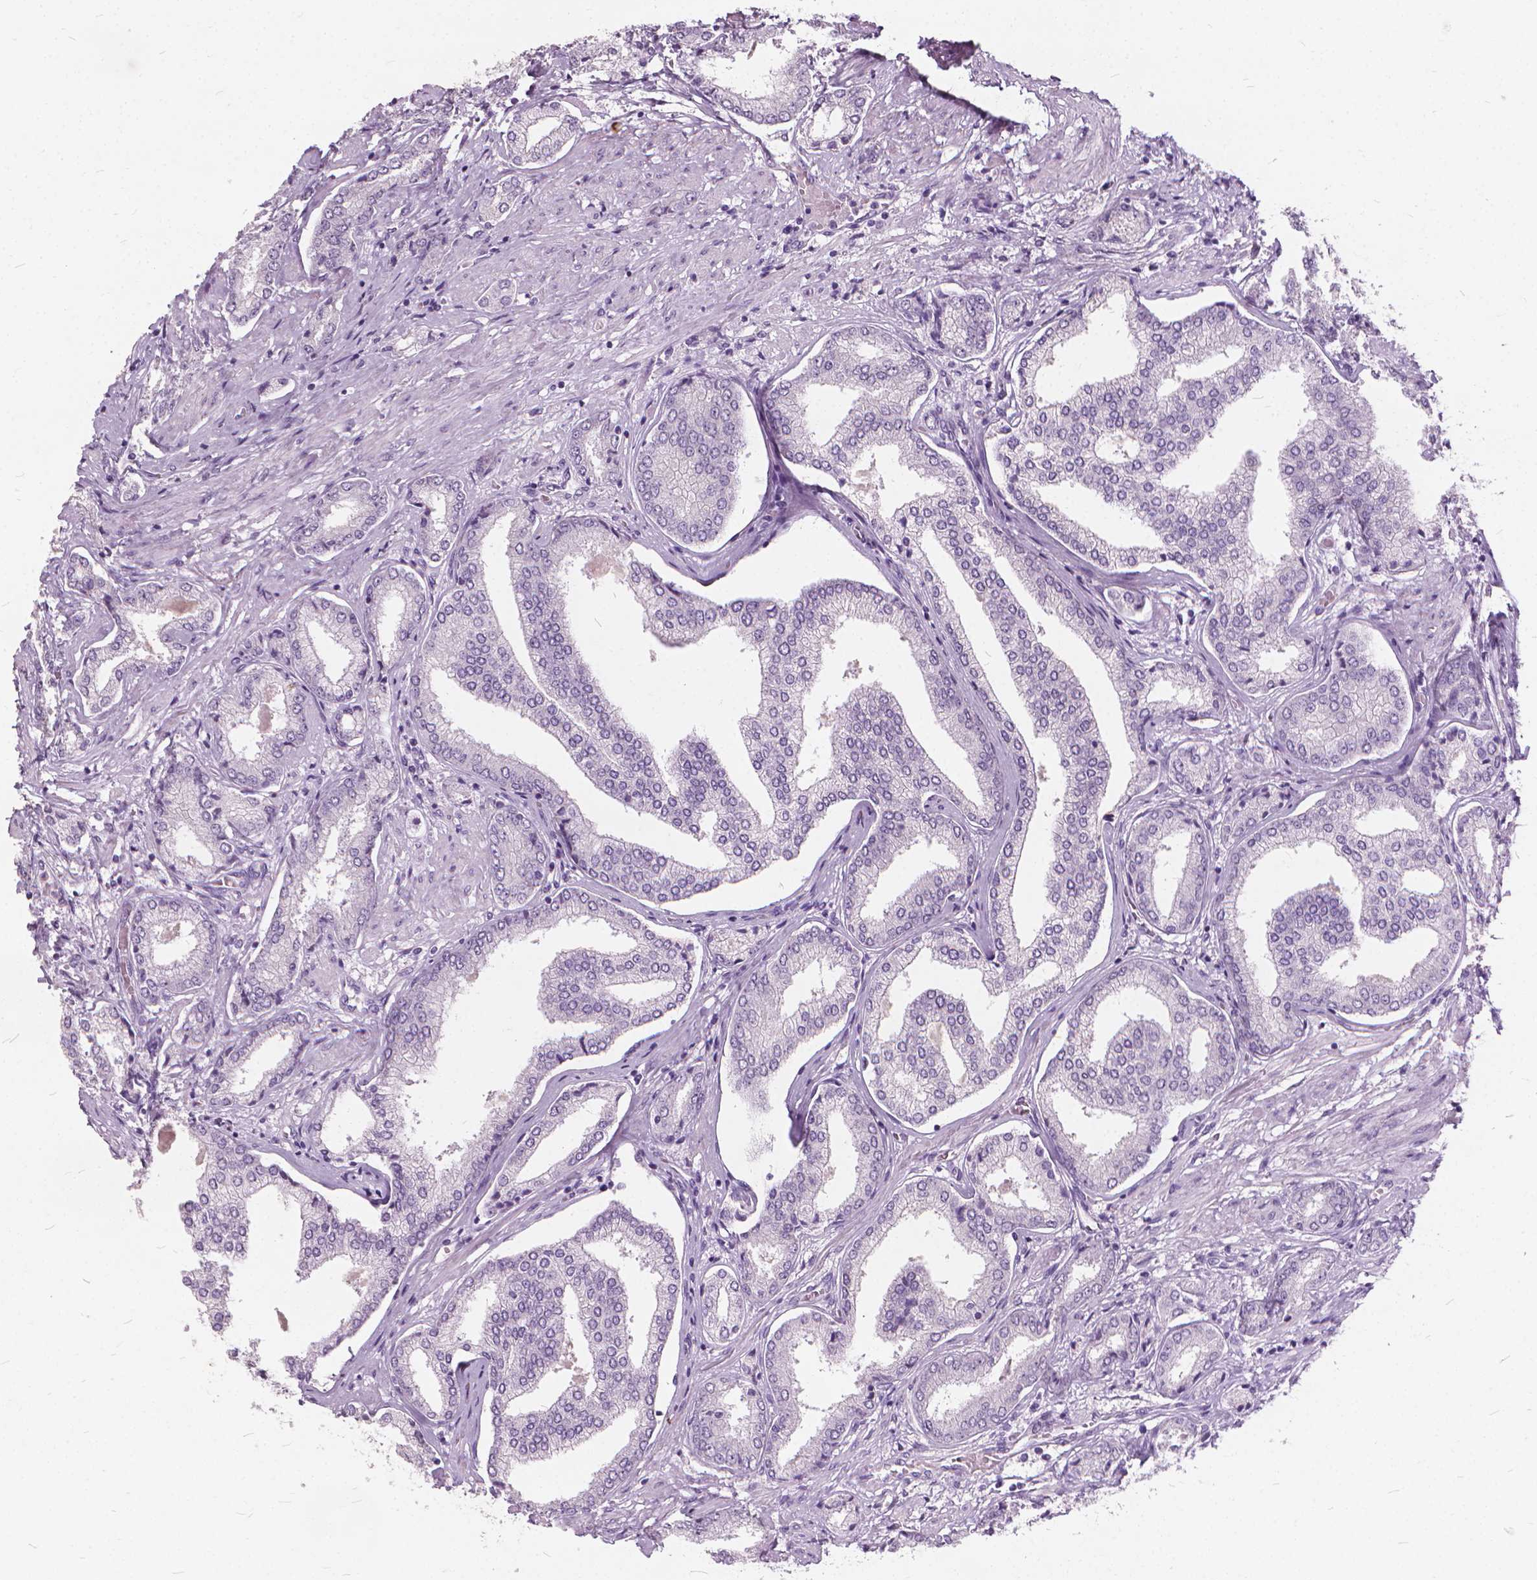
{"staining": {"intensity": "negative", "quantity": "none", "location": "none"}, "tissue": "prostate cancer", "cell_type": "Tumor cells", "image_type": "cancer", "snomed": [{"axis": "morphology", "description": "Adenocarcinoma, NOS"}, {"axis": "topography", "description": "Prostate"}], "caption": "The micrograph displays no staining of tumor cells in prostate adenocarcinoma. (Immunohistochemistry (ihc), brightfield microscopy, high magnification).", "gene": "DNM1", "patient": {"sex": "male", "age": 63}}